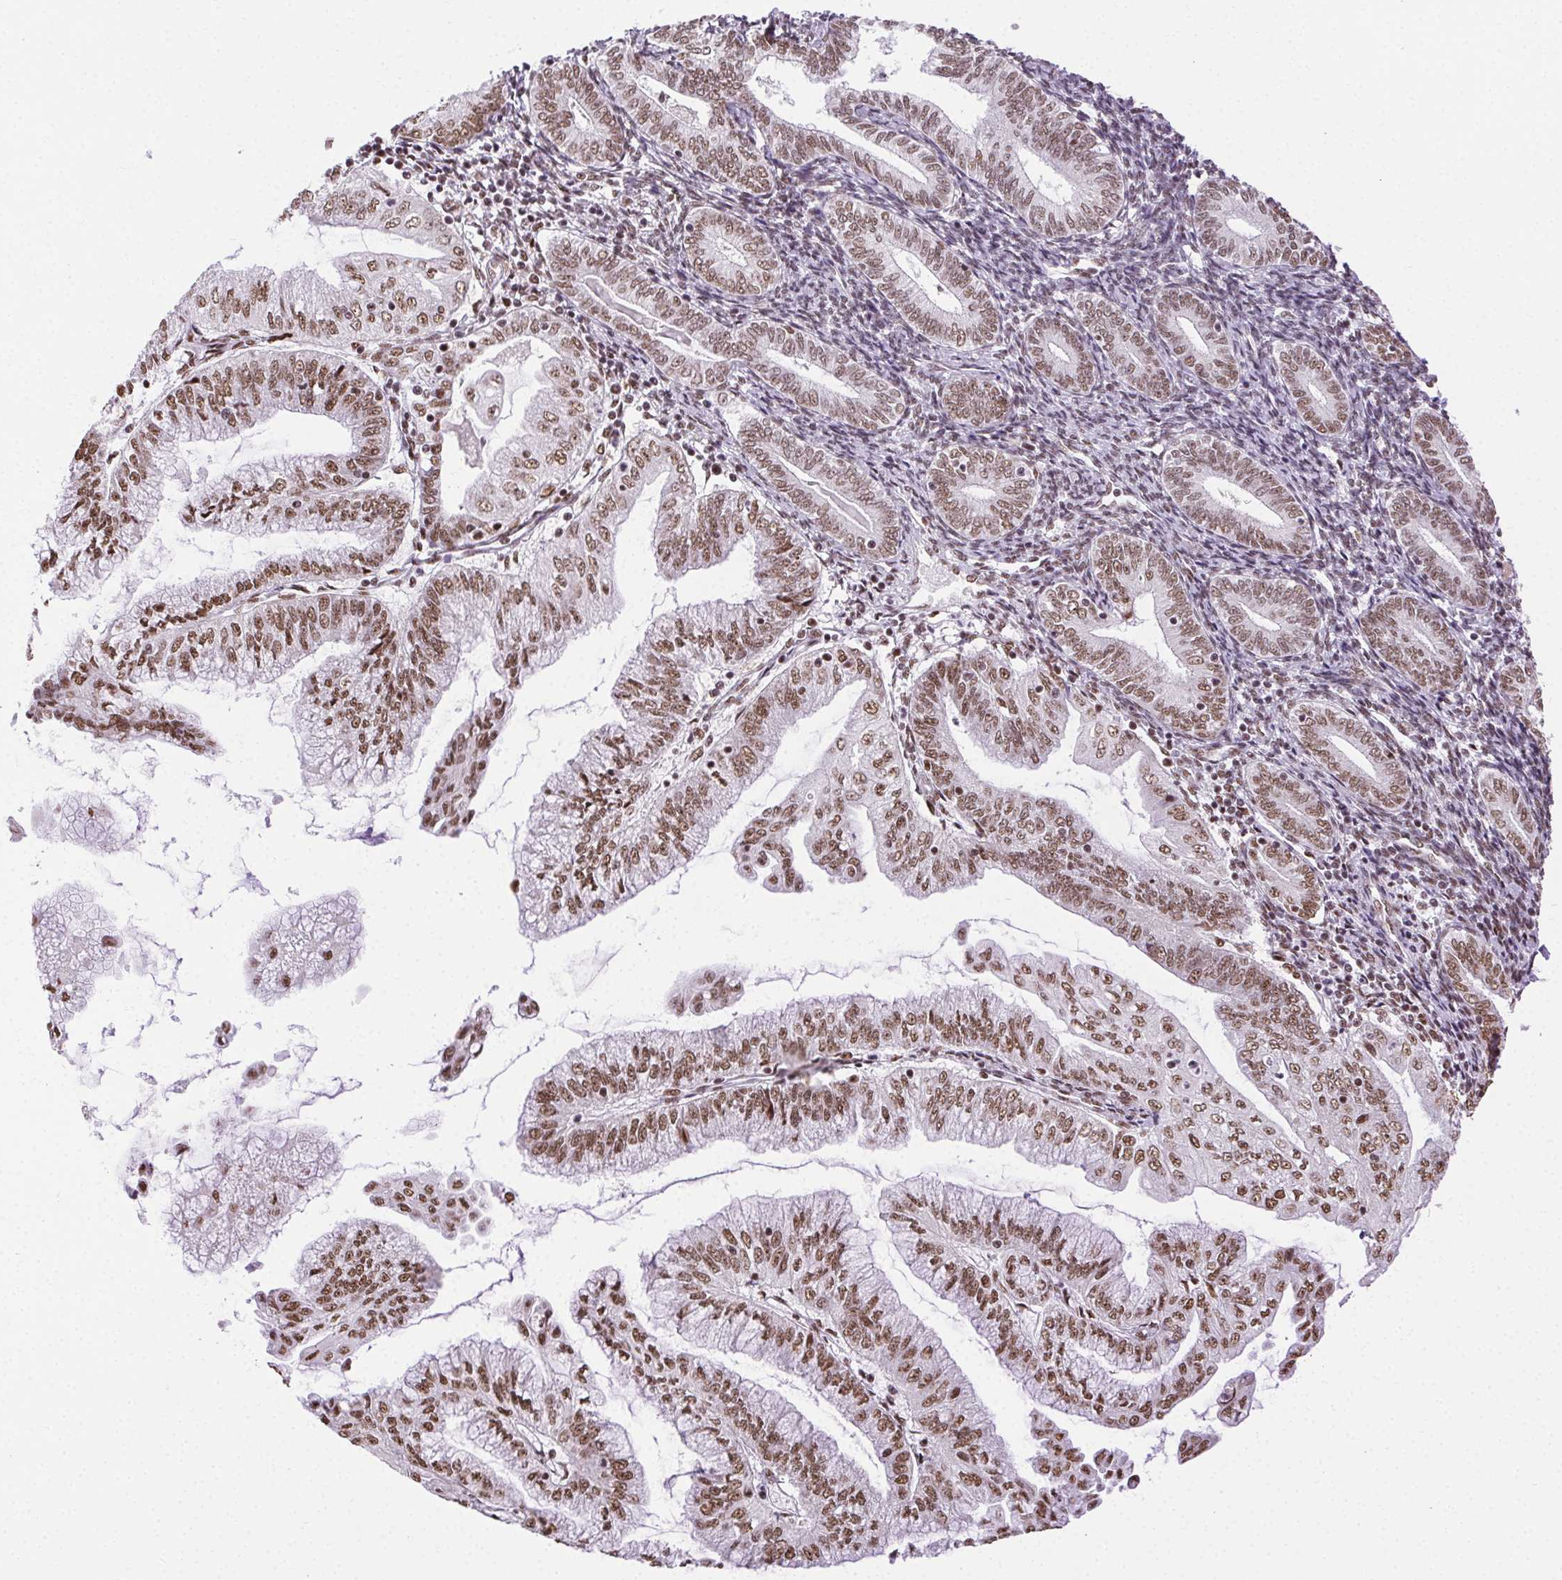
{"staining": {"intensity": "moderate", "quantity": ">75%", "location": "nuclear"}, "tissue": "endometrial cancer", "cell_type": "Tumor cells", "image_type": "cancer", "snomed": [{"axis": "morphology", "description": "Adenocarcinoma, NOS"}, {"axis": "topography", "description": "Endometrium"}], "caption": "Brown immunohistochemical staining in endometrial adenocarcinoma demonstrates moderate nuclear expression in approximately >75% of tumor cells. (DAB IHC with brightfield microscopy, high magnification).", "gene": "TRA2B", "patient": {"sex": "female", "age": 55}}